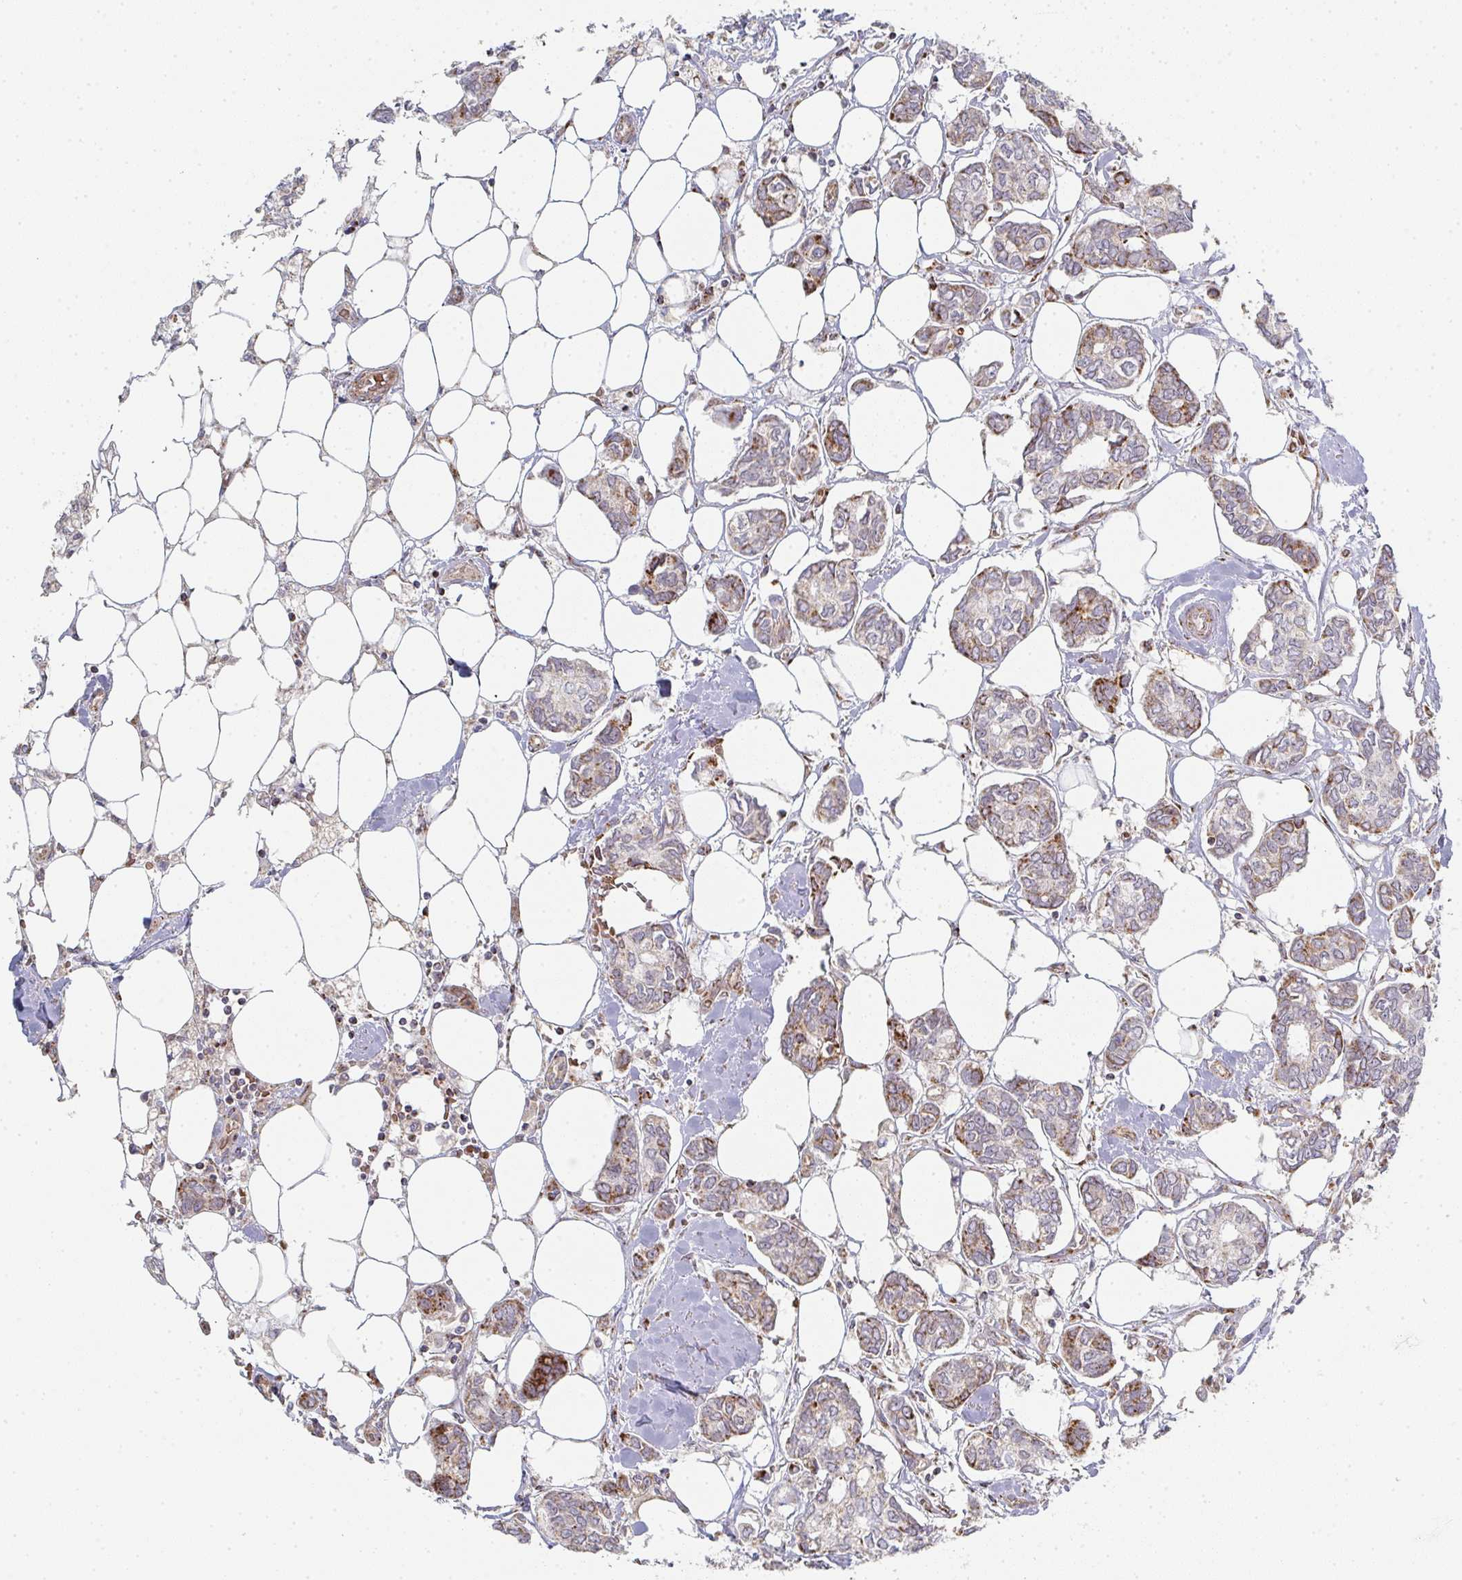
{"staining": {"intensity": "moderate", "quantity": "25%-75%", "location": "cytoplasmic/membranous"}, "tissue": "breast cancer", "cell_type": "Tumor cells", "image_type": "cancer", "snomed": [{"axis": "morphology", "description": "Duct carcinoma"}, {"axis": "topography", "description": "Breast"}], "caption": "Brown immunohistochemical staining in breast invasive ductal carcinoma shows moderate cytoplasmic/membranous expression in approximately 25%-75% of tumor cells. (DAB = brown stain, brightfield microscopy at high magnification).", "gene": "ZNF526", "patient": {"sex": "female", "age": 73}}